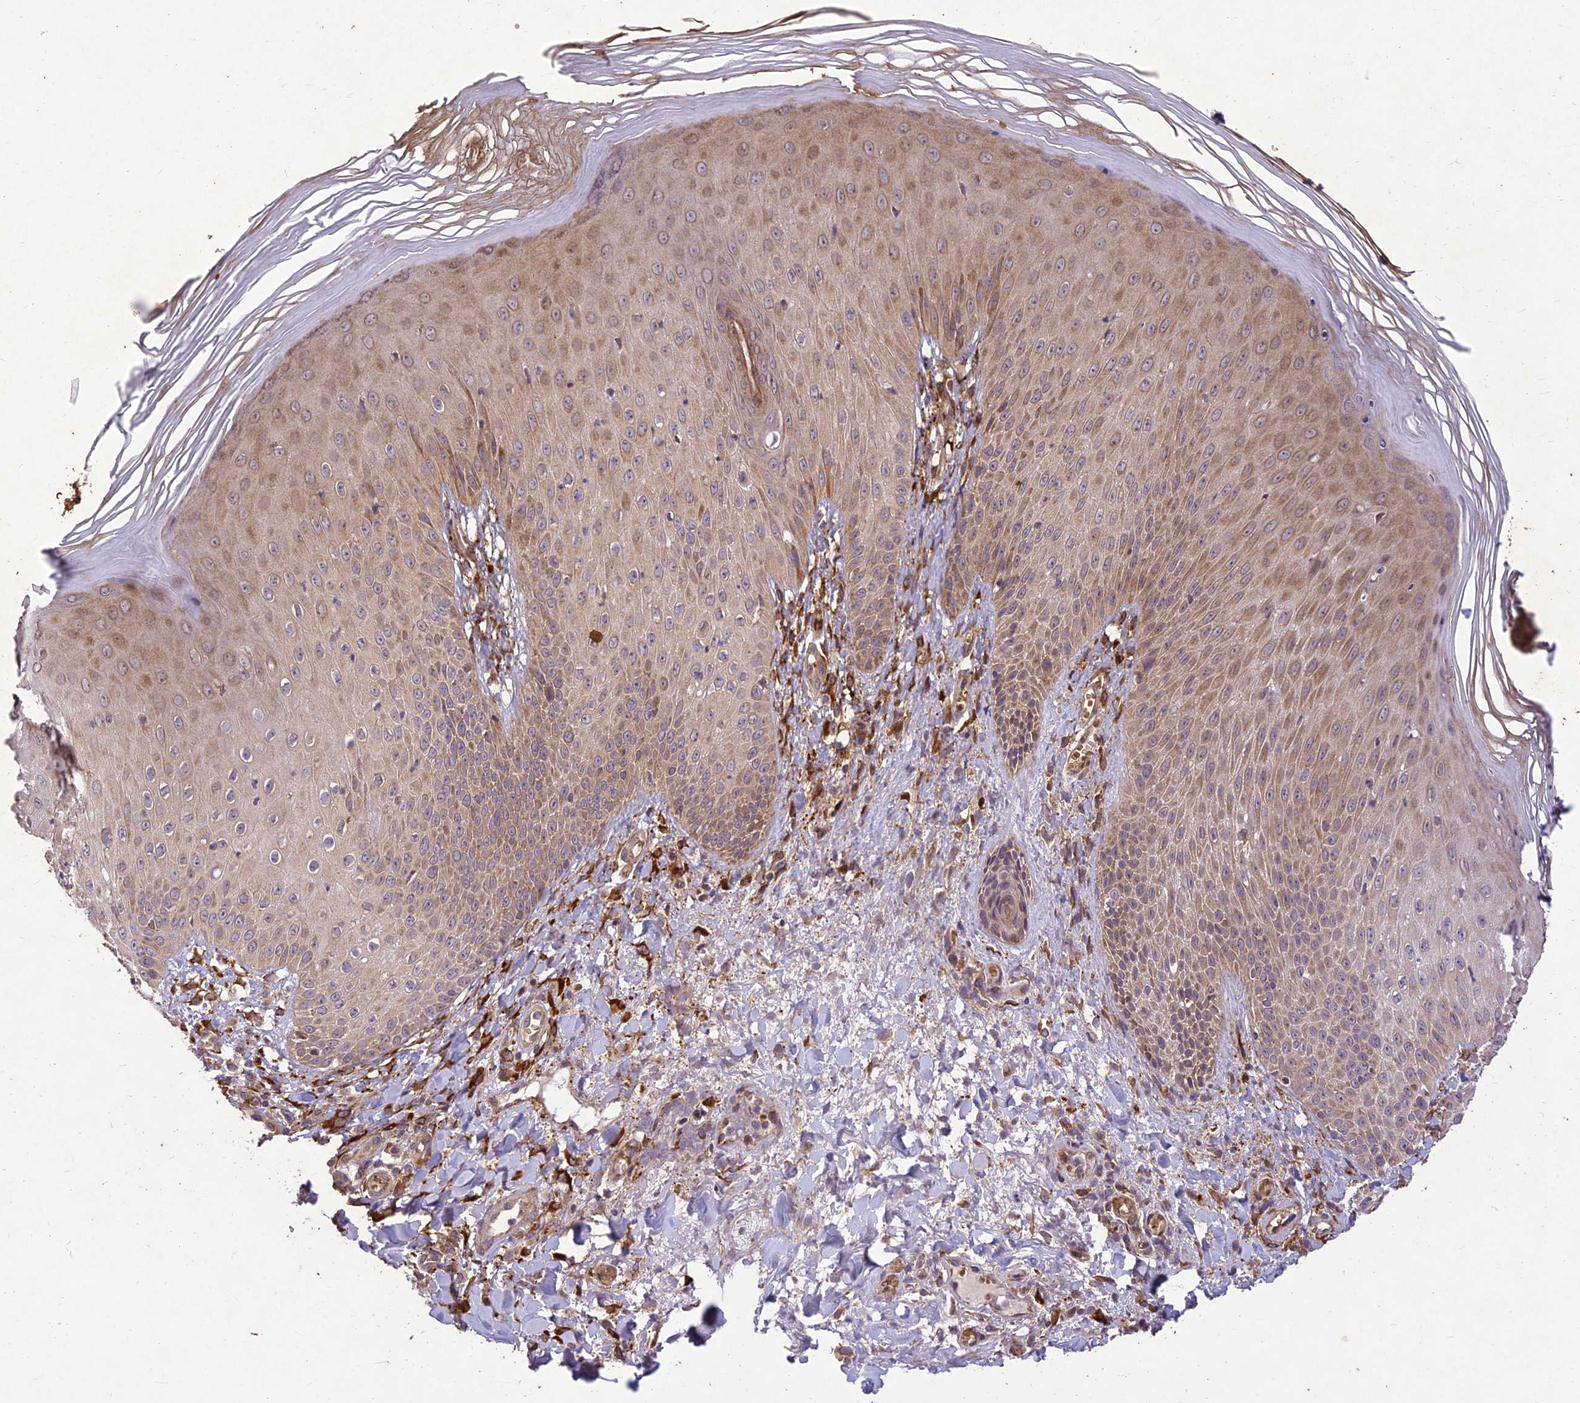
{"staining": {"intensity": "moderate", "quantity": ">75%", "location": "cytoplasmic/membranous"}, "tissue": "skin", "cell_type": "Epidermal cells", "image_type": "normal", "snomed": [{"axis": "morphology", "description": "Normal tissue, NOS"}, {"axis": "morphology", "description": "Inflammation, NOS"}, {"axis": "topography", "description": "Soft tissue"}, {"axis": "topography", "description": "Anal"}], "caption": "The photomicrograph exhibits staining of benign skin, revealing moderate cytoplasmic/membranous protein expression (brown color) within epidermal cells. The staining was performed using DAB (3,3'-diaminobenzidine) to visualize the protein expression in brown, while the nuclei were stained in blue with hematoxylin (Magnification: 20x).", "gene": "PPP1R11", "patient": {"sex": "female", "age": 15}}